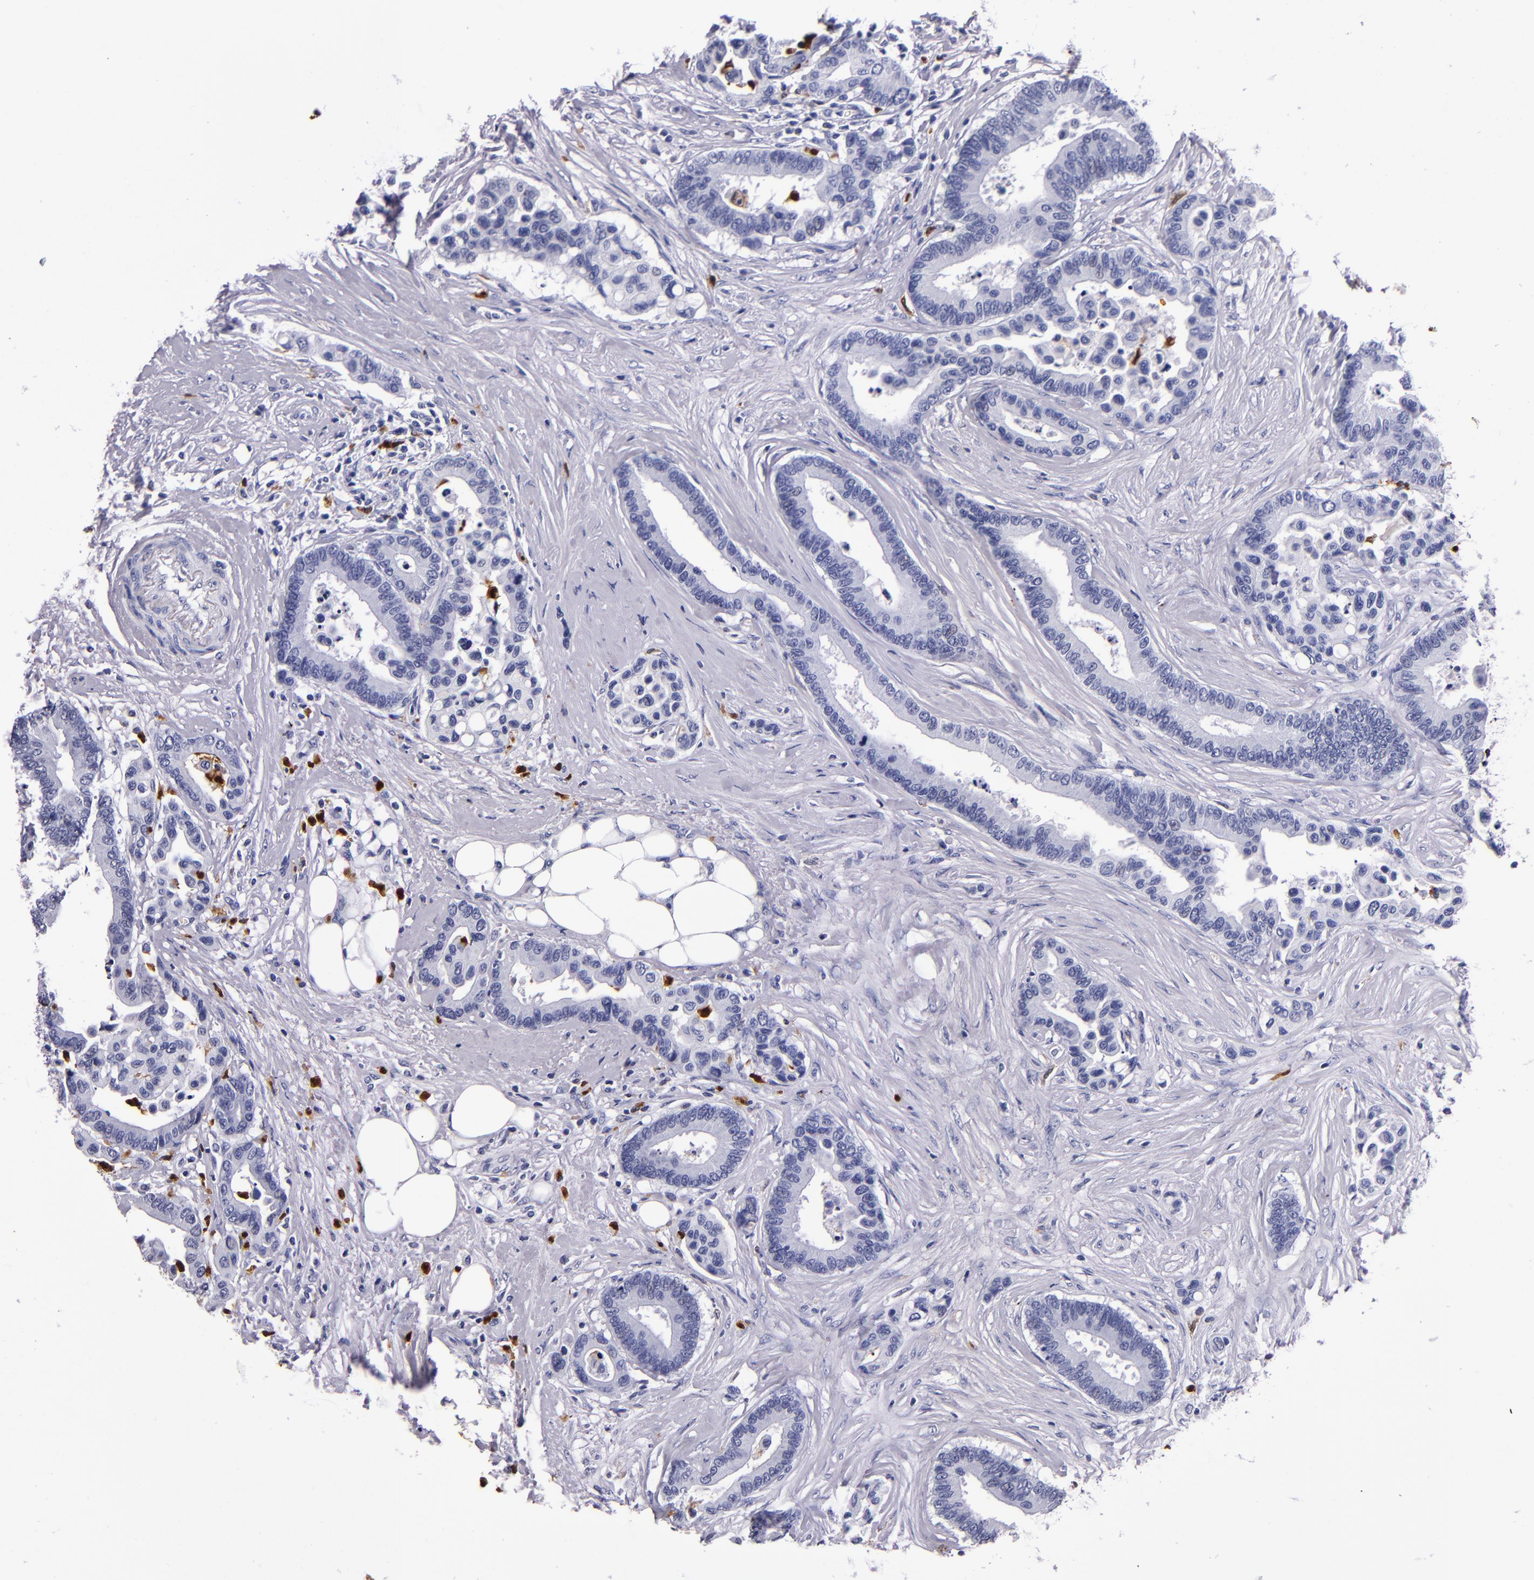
{"staining": {"intensity": "negative", "quantity": "none", "location": "none"}, "tissue": "colorectal cancer", "cell_type": "Tumor cells", "image_type": "cancer", "snomed": [{"axis": "morphology", "description": "Adenocarcinoma, NOS"}, {"axis": "topography", "description": "Colon"}], "caption": "Immunohistochemical staining of adenocarcinoma (colorectal) exhibits no significant staining in tumor cells.", "gene": "S100A8", "patient": {"sex": "male", "age": 82}}